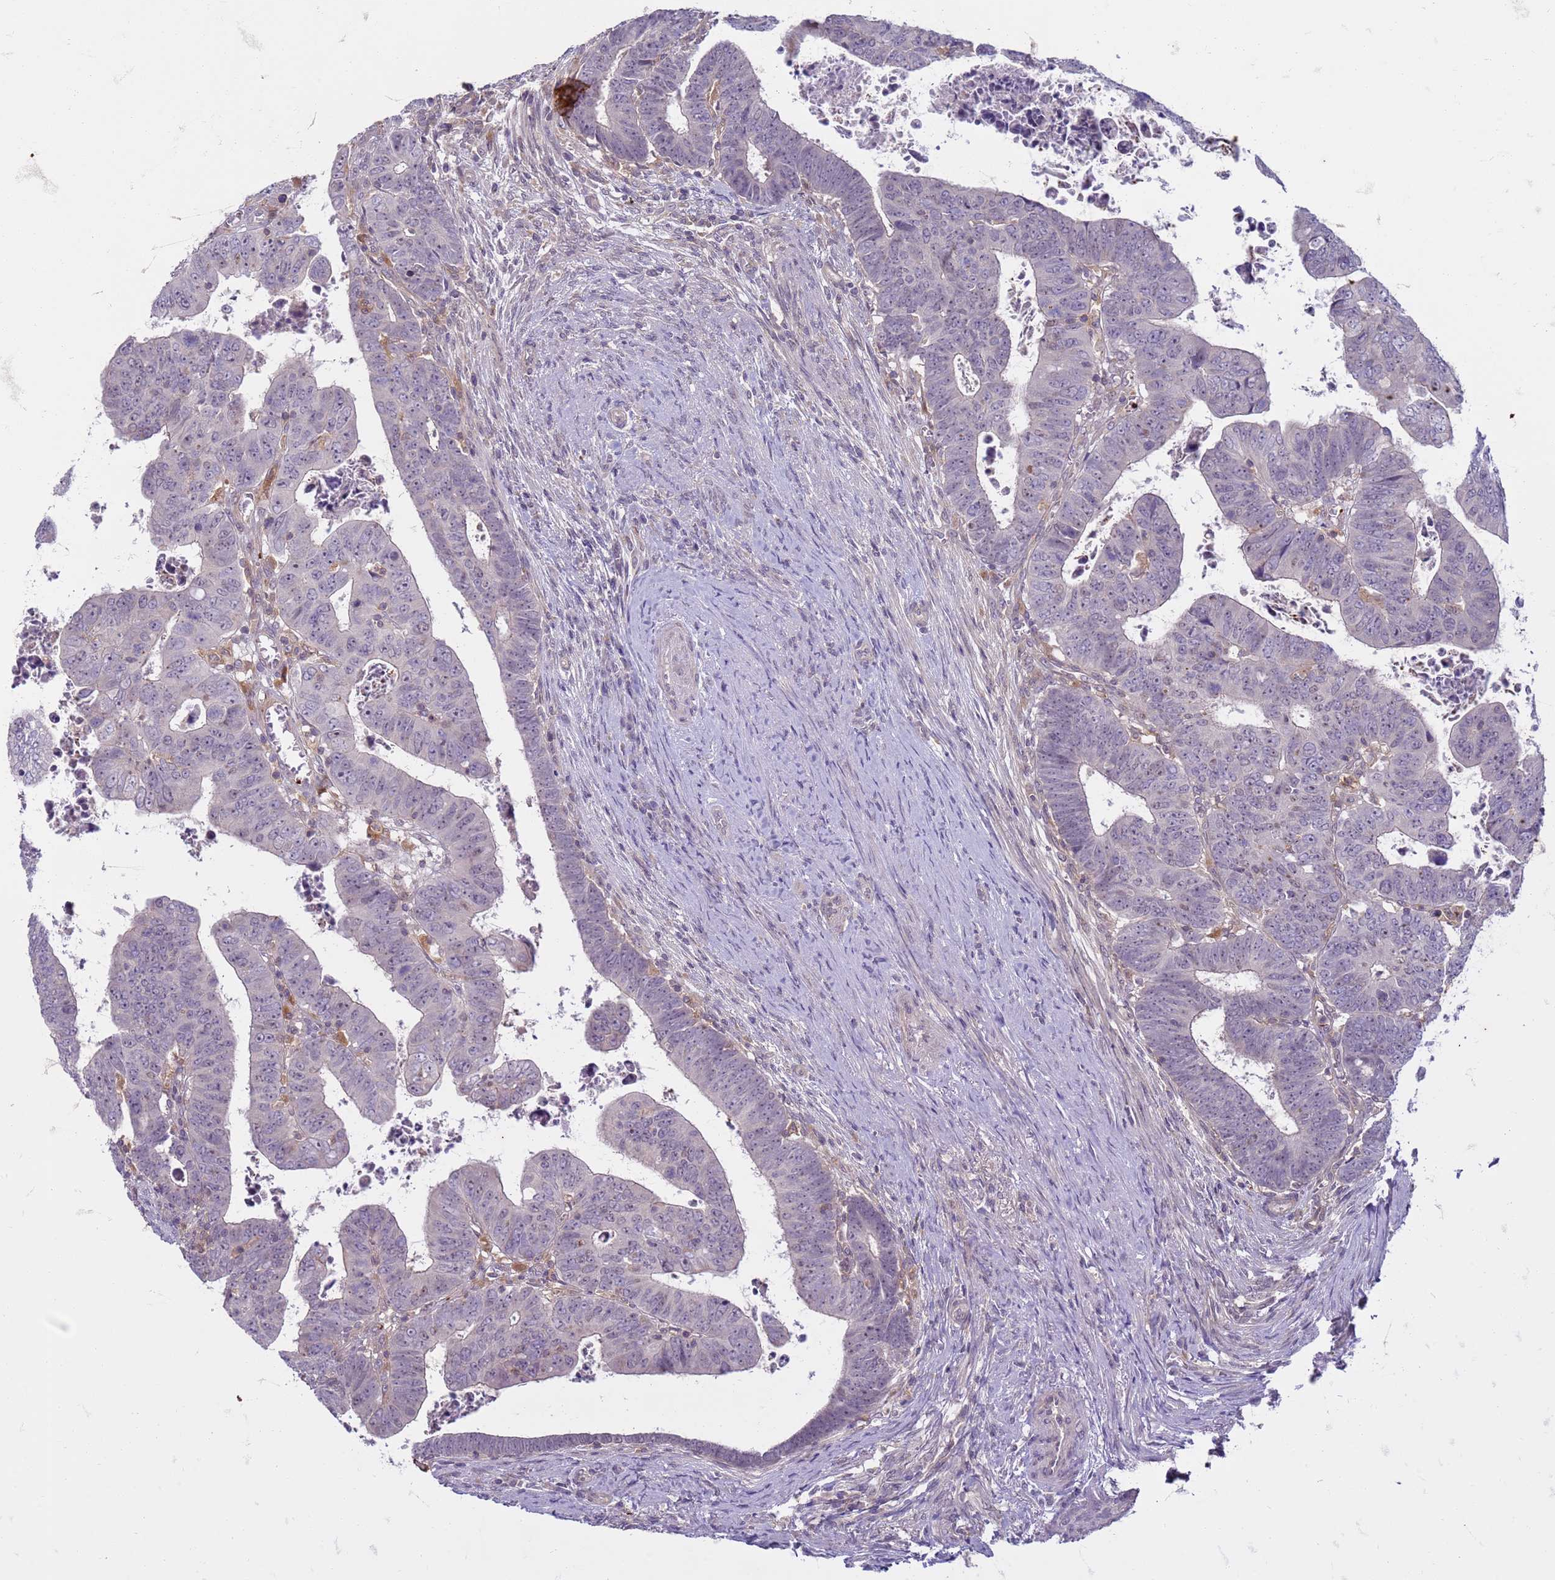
{"staining": {"intensity": "negative", "quantity": "none", "location": "none"}, "tissue": "colorectal cancer", "cell_type": "Tumor cells", "image_type": "cancer", "snomed": [{"axis": "morphology", "description": "Normal tissue, NOS"}, {"axis": "morphology", "description": "Adenocarcinoma, NOS"}, {"axis": "topography", "description": "Rectum"}], "caption": "This is an immunohistochemistry image of human adenocarcinoma (colorectal). There is no positivity in tumor cells.", "gene": "SLC15A3", "patient": {"sex": "female", "age": 65}}